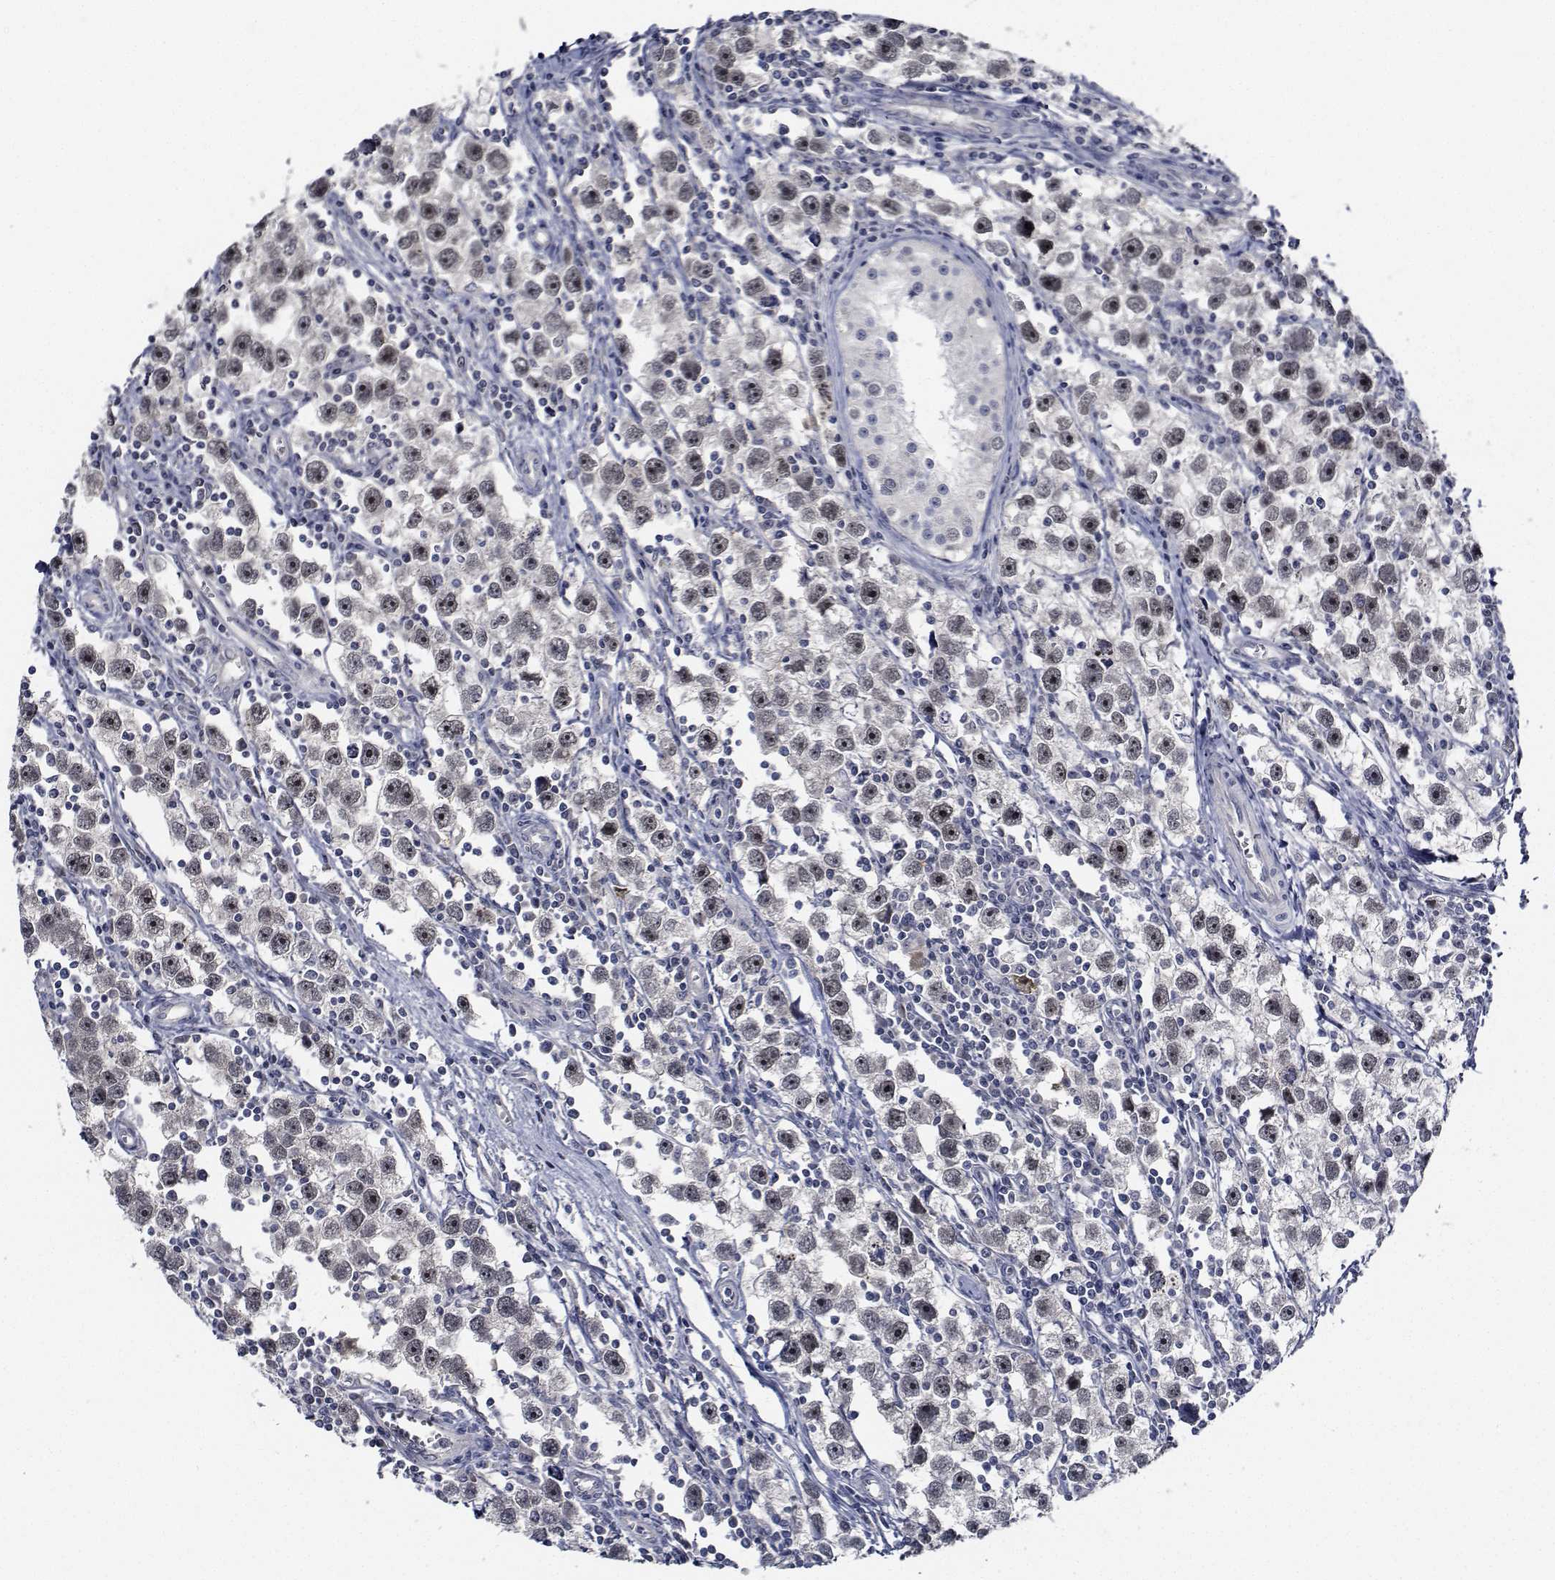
{"staining": {"intensity": "moderate", "quantity": ">75%", "location": "nuclear"}, "tissue": "testis cancer", "cell_type": "Tumor cells", "image_type": "cancer", "snomed": [{"axis": "morphology", "description": "Seminoma, NOS"}, {"axis": "topography", "description": "Testis"}], "caption": "IHC (DAB) staining of human seminoma (testis) reveals moderate nuclear protein positivity in about >75% of tumor cells.", "gene": "NVL", "patient": {"sex": "male", "age": 30}}